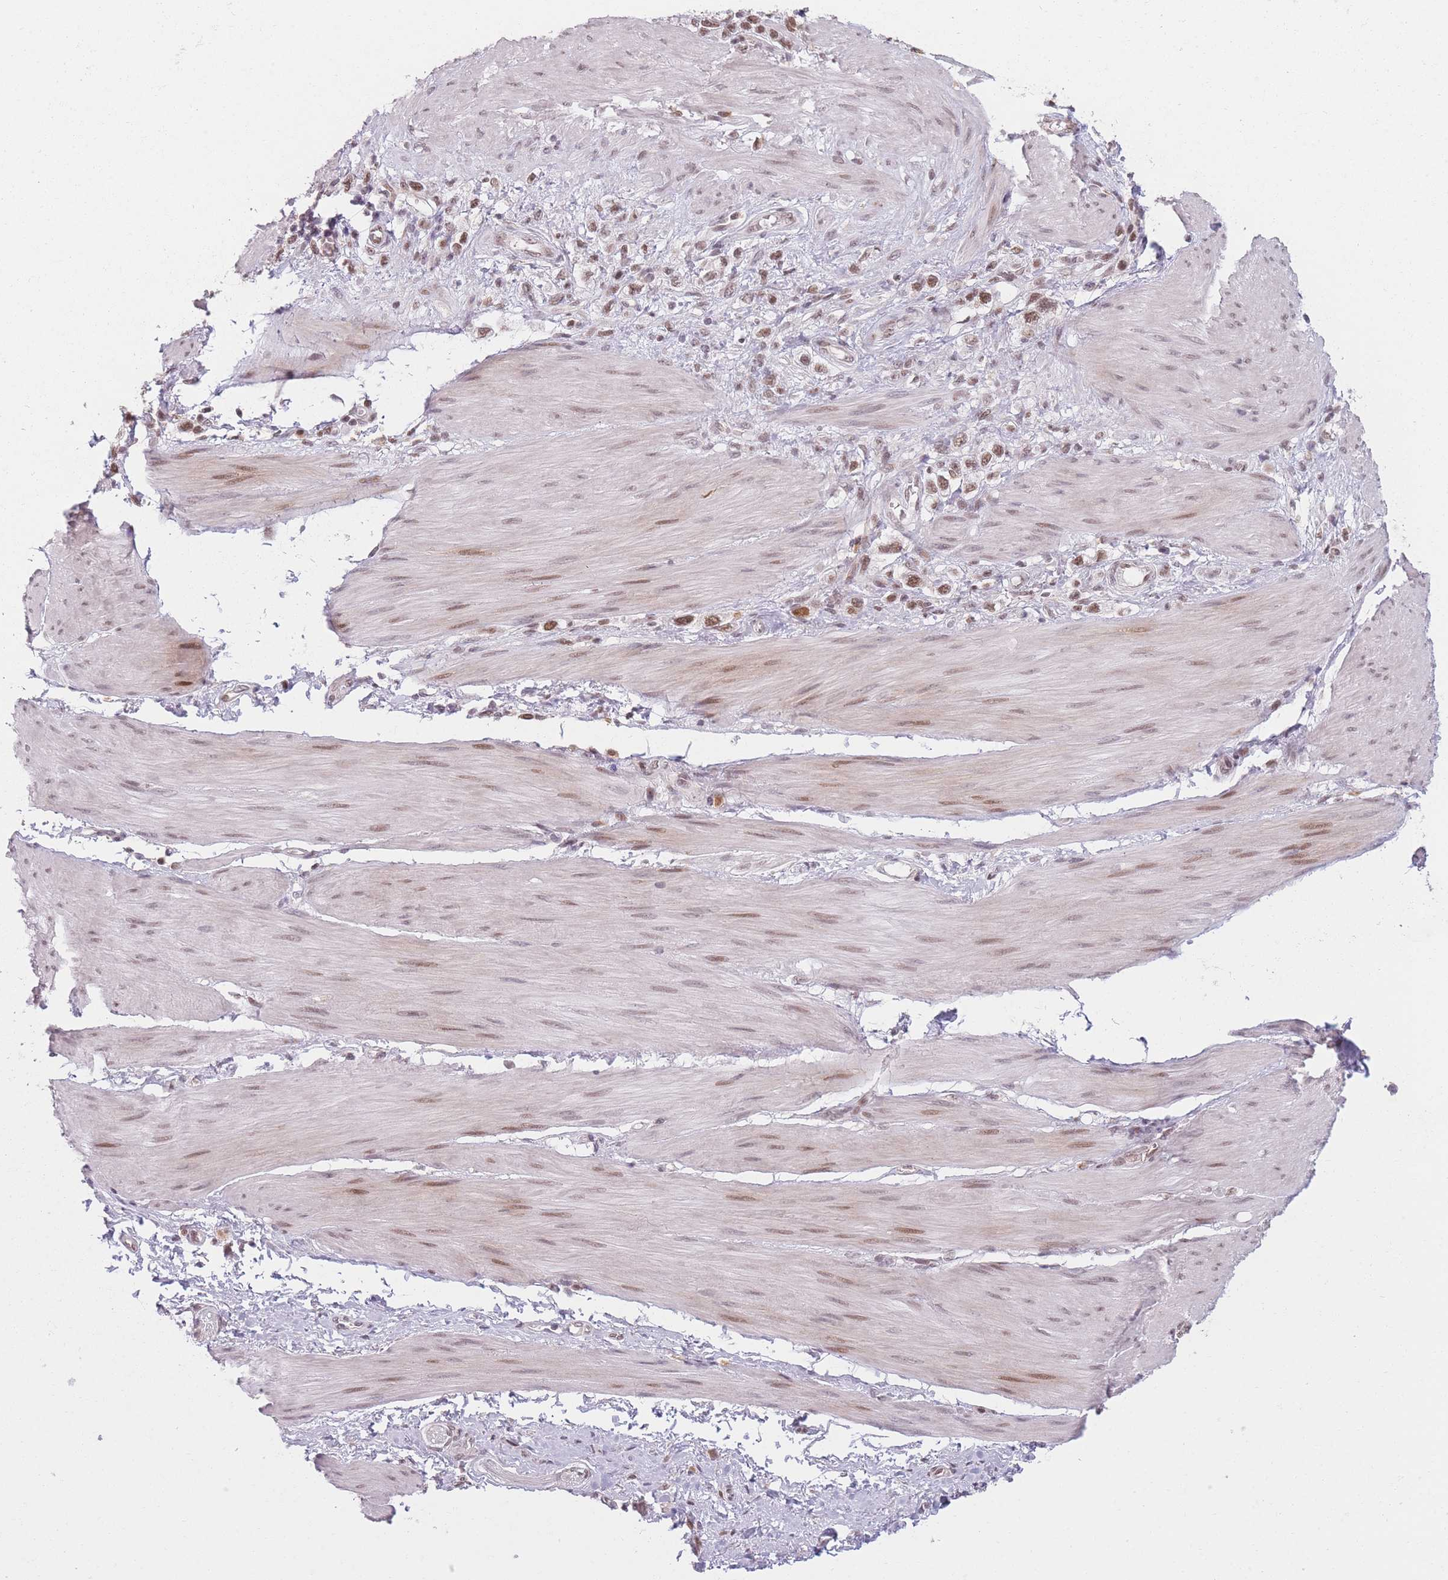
{"staining": {"intensity": "moderate", "quantity": ">75%", "location": "nuclear"}, "tissue": "stomach cancer", "cell_type": "Tumor cells", "image_type": "cancer", "snomed": [{"axis": "morphology", "description": "Adenocarcinoma, NOS"}, {"axis": "topography", "description": "Stomach"}], "caption": "Protein expression by immunohistochemistry exhibits moderate nuclear positivity in approximately >75% of tumor cells in adenocarcinoma (stomach). (DAB (3,3'-diaminobenzidine) = brown stain, brightfield microscopy at high magnification).", "gene": "SUPT6H", "patient": {"sex": "female", "age": 65}}